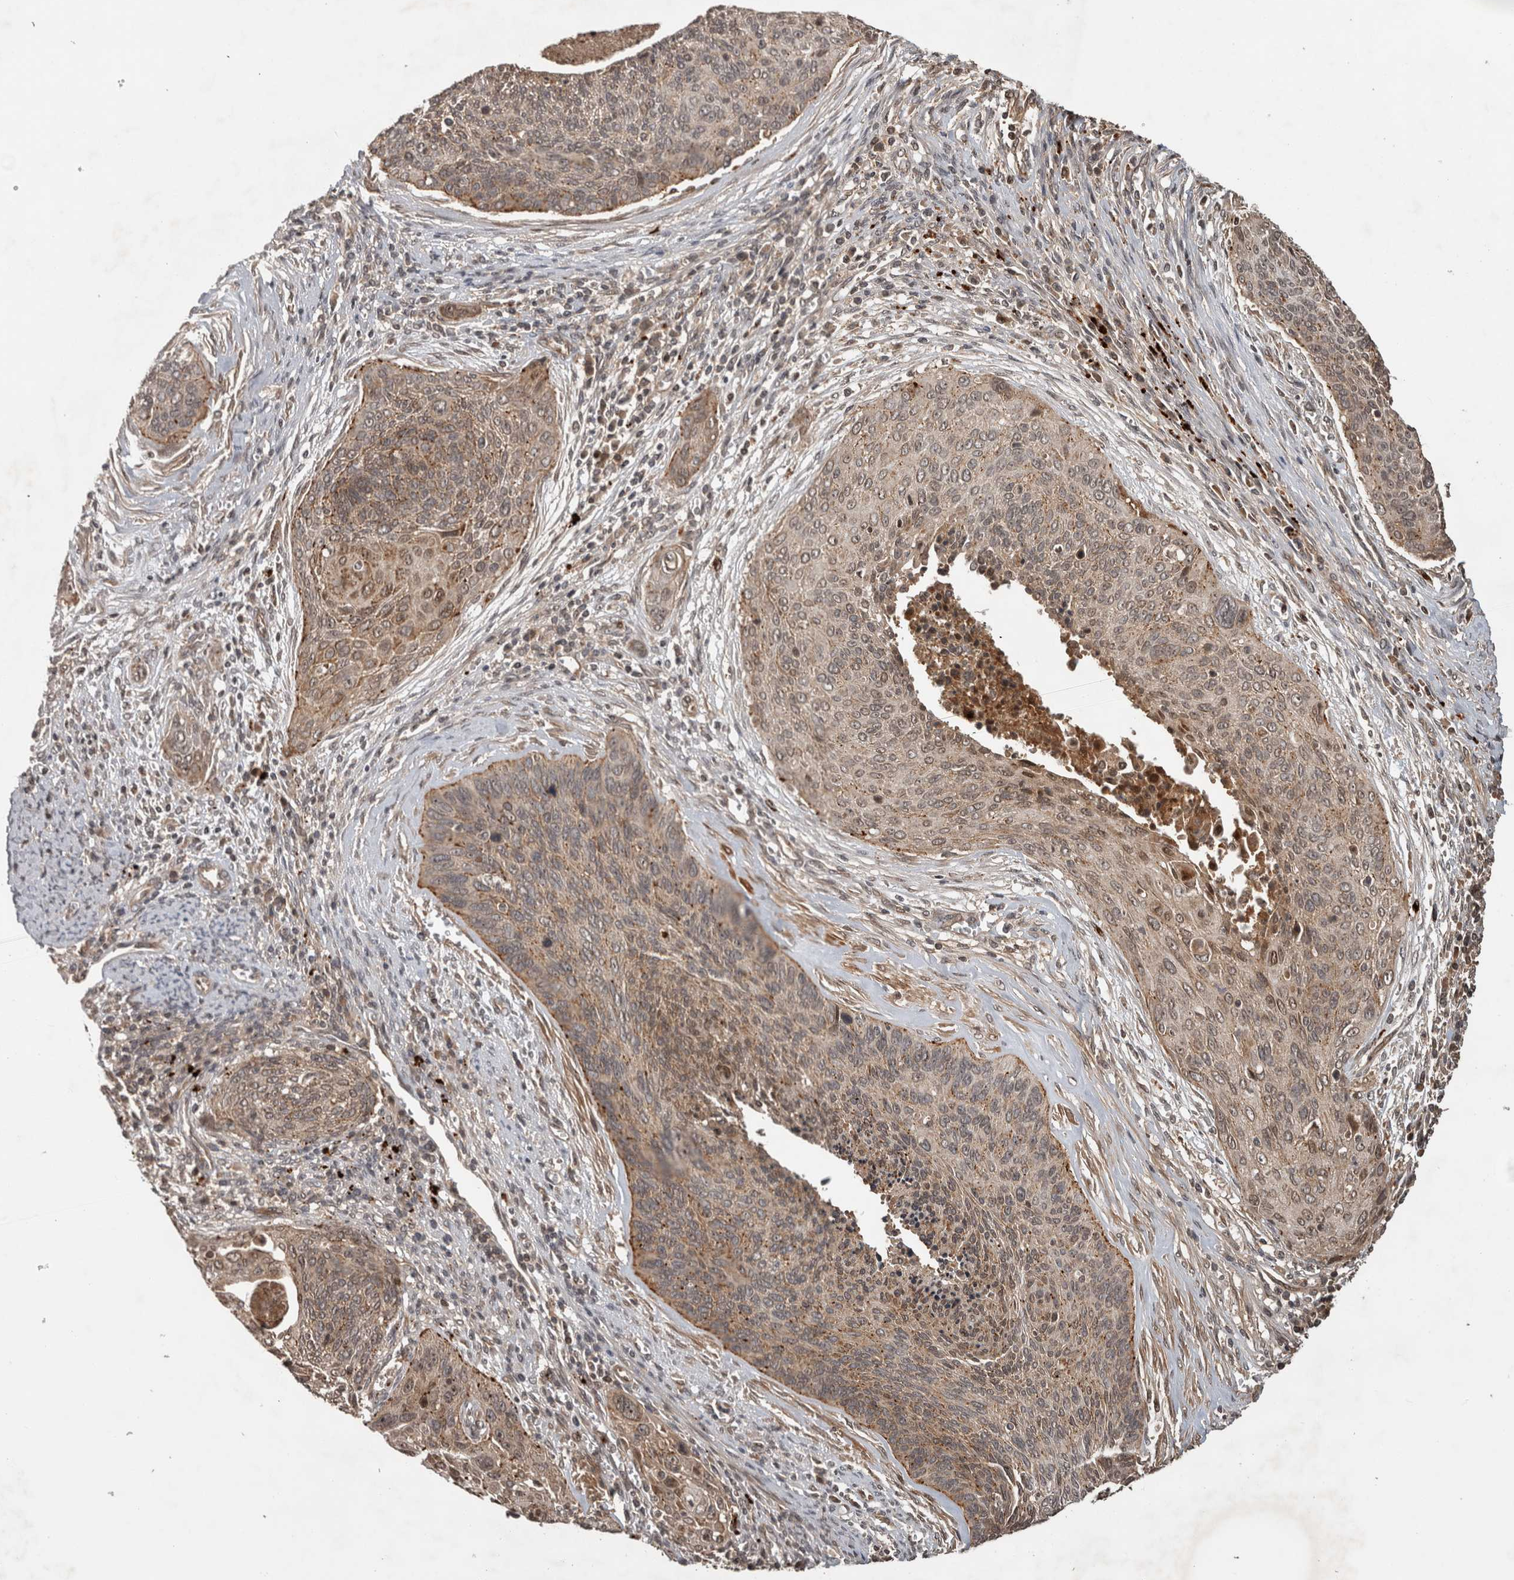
{"staining": {"intensity": "weak", "quantity": ">75%", "location": "cytoplasmic/membranous"}, "tissue": "cervical cancer", "cell_type": "Tumor cells", "image_type": "cancer", "snomed": [{"axis": "morphology", "description": "Squamous cell carcinoma, NOS"}, {"axis": "topography", "description": "Cervix"}], "caption": "Weak cytoplasmic/membranous protein staining is appreciated in about >75% of tumor cells in cervical squamous cell carcinoma.", "gene": "PITPNC1", "patient": {"sex": "female", "age": 55}}